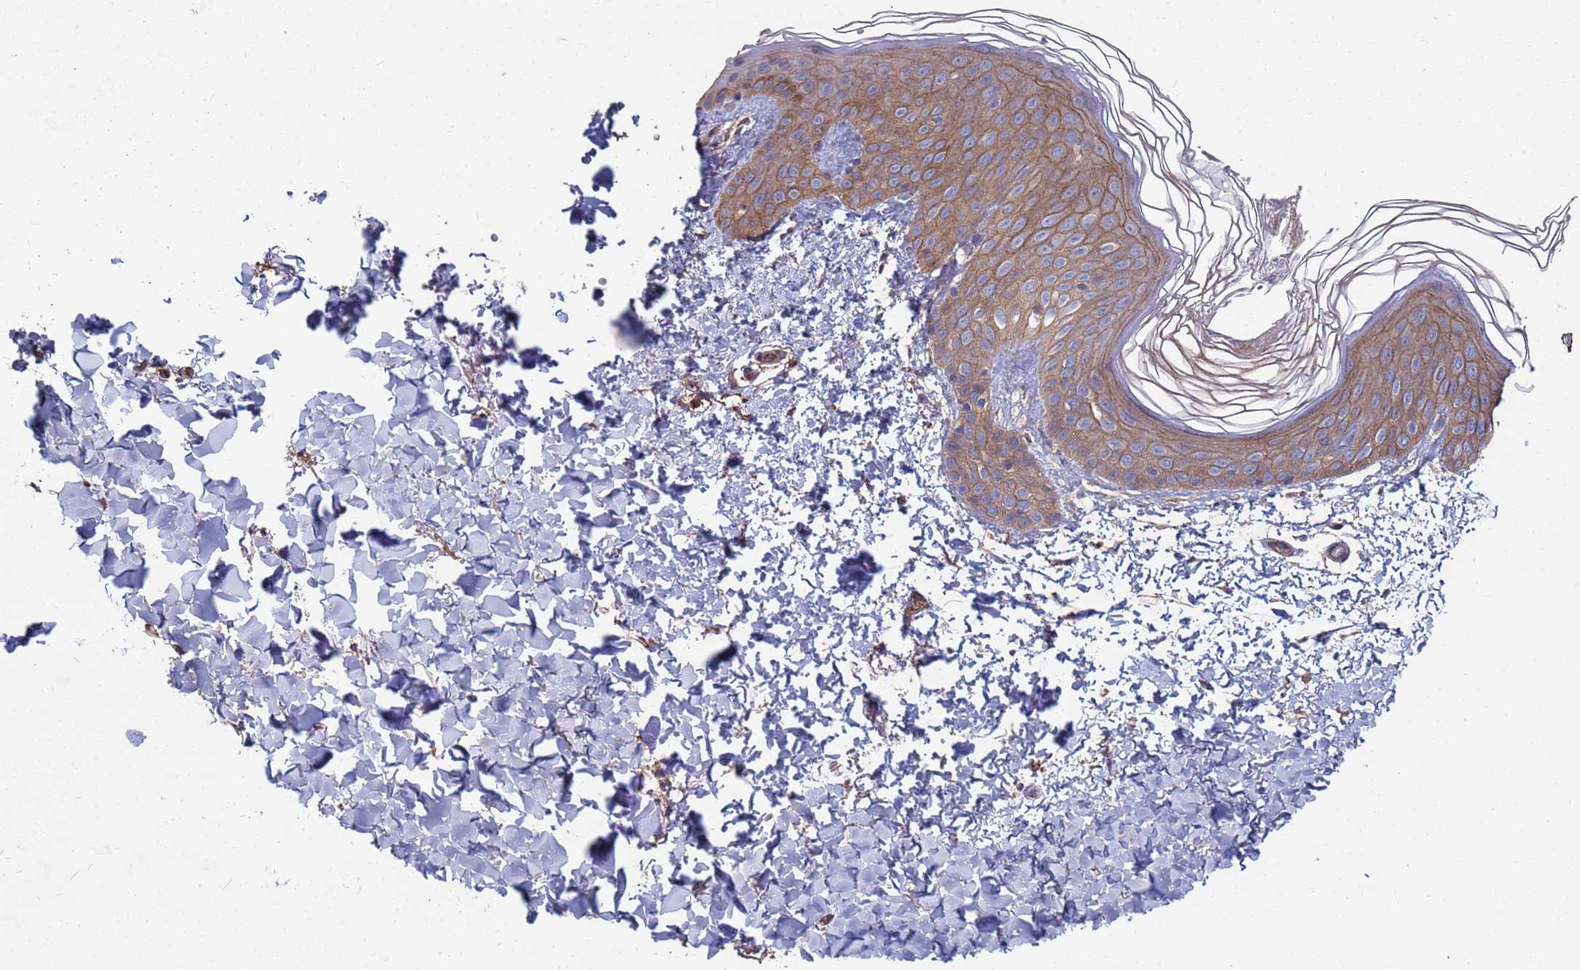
{"staining": {"intensity": "weak", "quantity": "25%-75%", "location": "cytoplasmic/membranous"}, "tissue": "skin", "cell_type": "Fibroblasts", "image_type": "normal", "snomed": [{"axis": "morphology", "description": "Normal tissue, NOS"}, {"axis": "topography", "description": "Skin"}], "caption": "Protein analysis of normal skin shows weak cytoplasmic/membranous expression in about 25%-75% of fibroblasts. The staining is performed using DAB (3,3'-diaminobenzidine) brown chromogen to label protein expression. The nuclei are counter-stained blue using hematoxylin.", "gene": "NDUFAF6", "patient": {"sex": "female", "age": 58}}